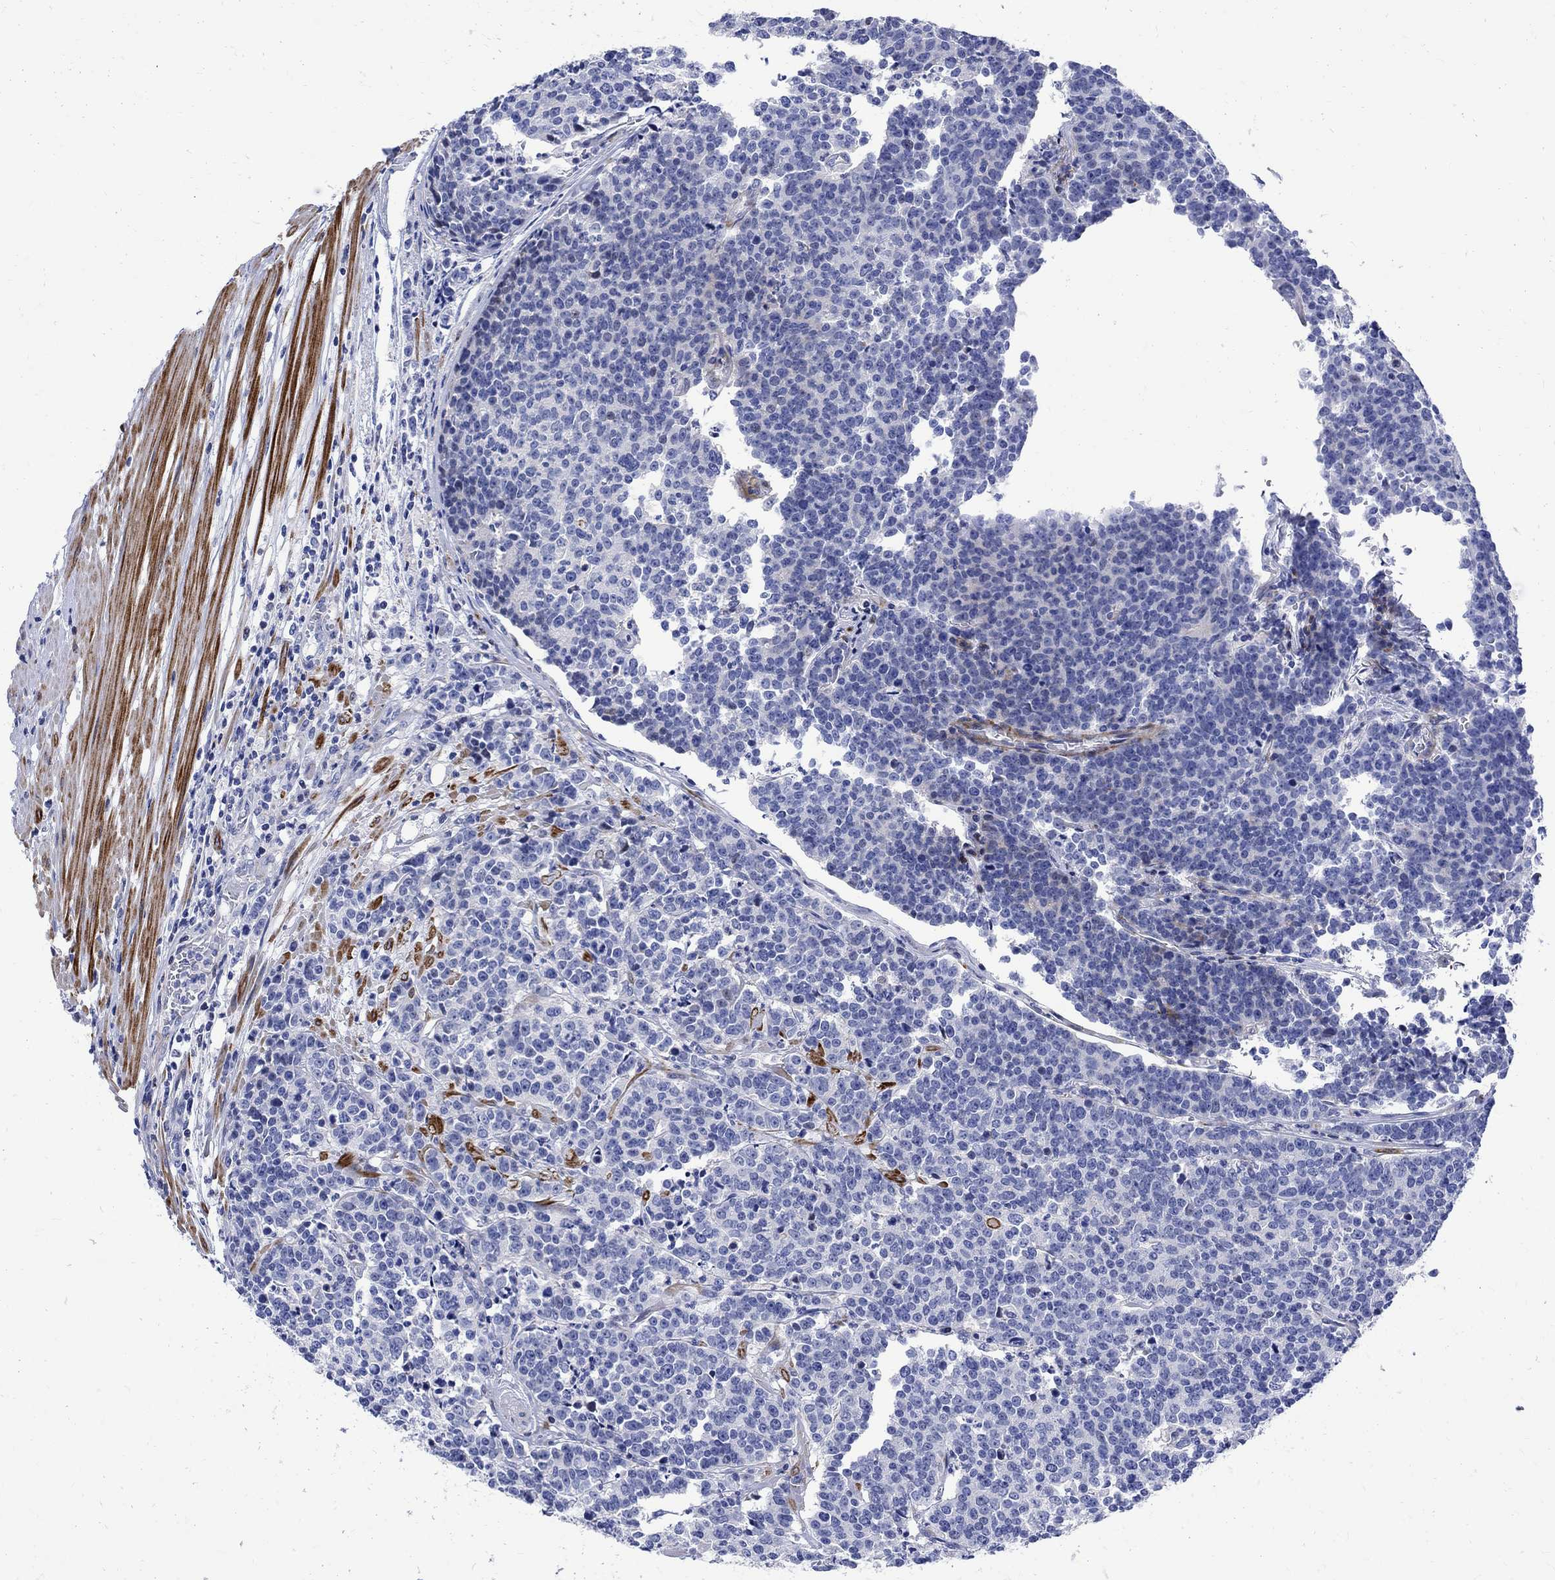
{"staining": {"intensity": "negative", "quantity": "none", "location": "none"}, "tissue": "prostate cancer", "cell_type": "Tumor cells", "image_type": "cancer", "snomed": [{"axis": "morphology", "description": "Adenocarcinoma, NOS"}, {"axis": "topography", "description": "Prostate"}], "caption": "The histopathology image reveals no significant expression in tumor cells of prostate adenocarcinoma.", "gene": "PARVB", "patient": {"sex": "male", "age": 67}}